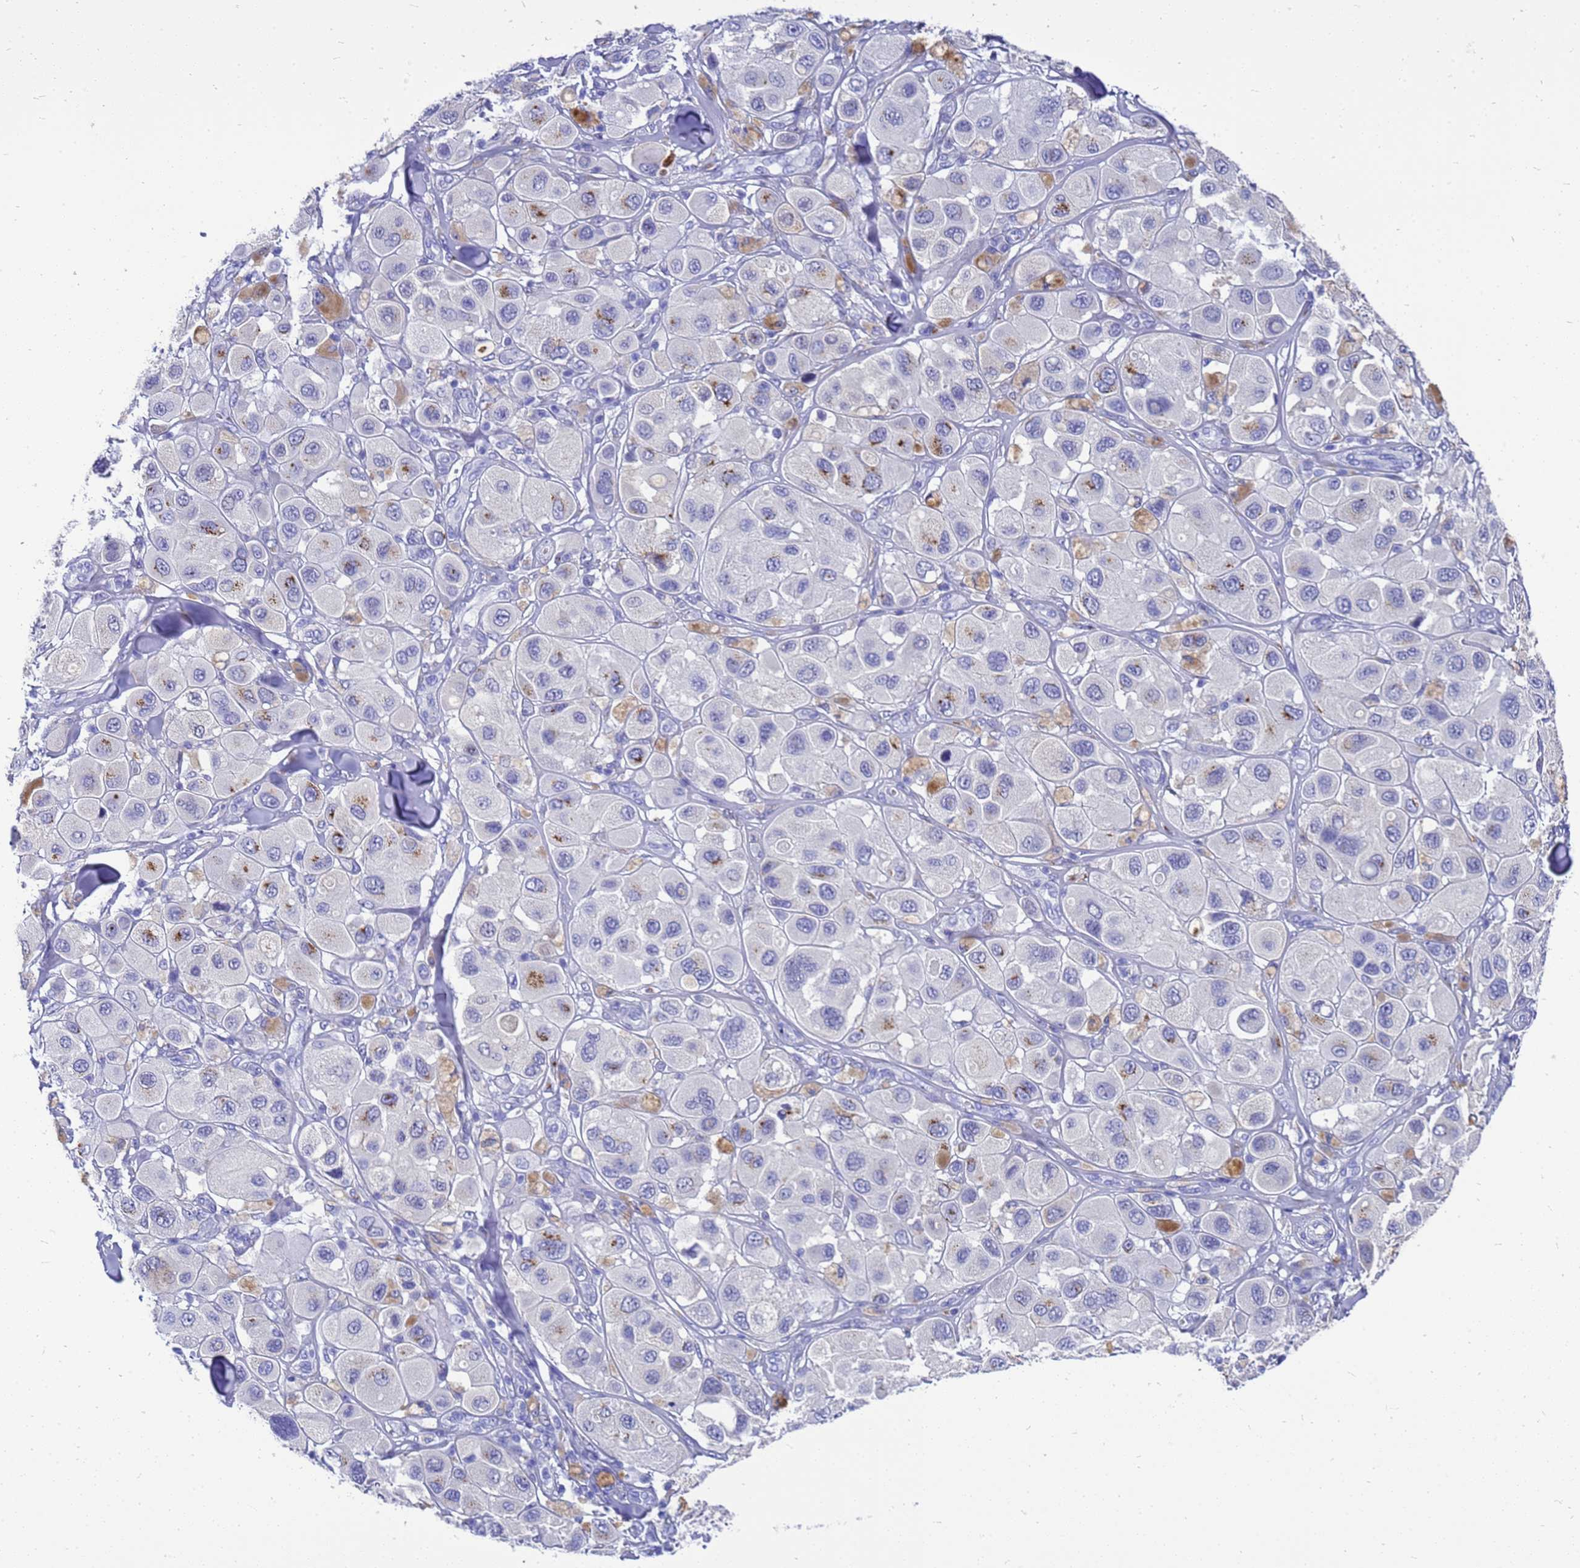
{"staining": {"intensity": "strong", "quantity": "<25%", "location": "cytoplasmic/membranous"}, "tissue": "melanoma", "cell_type": "Tumor cells", "image_type": "cancer", "snomed": [{"axis": "morphology", "description": "Malignant melanoma, Metastatic site"}, {"axis": "topography", "description": "Skin"}], "caption": "Immunohistochemistry (IHC) (DAB) staining of melanoma shows strong cytoplasmic/membranous protein expression in about <25% of tumor cells.", "gene": "OR52E2", "patient": {"sex": "male", "age": 41}}